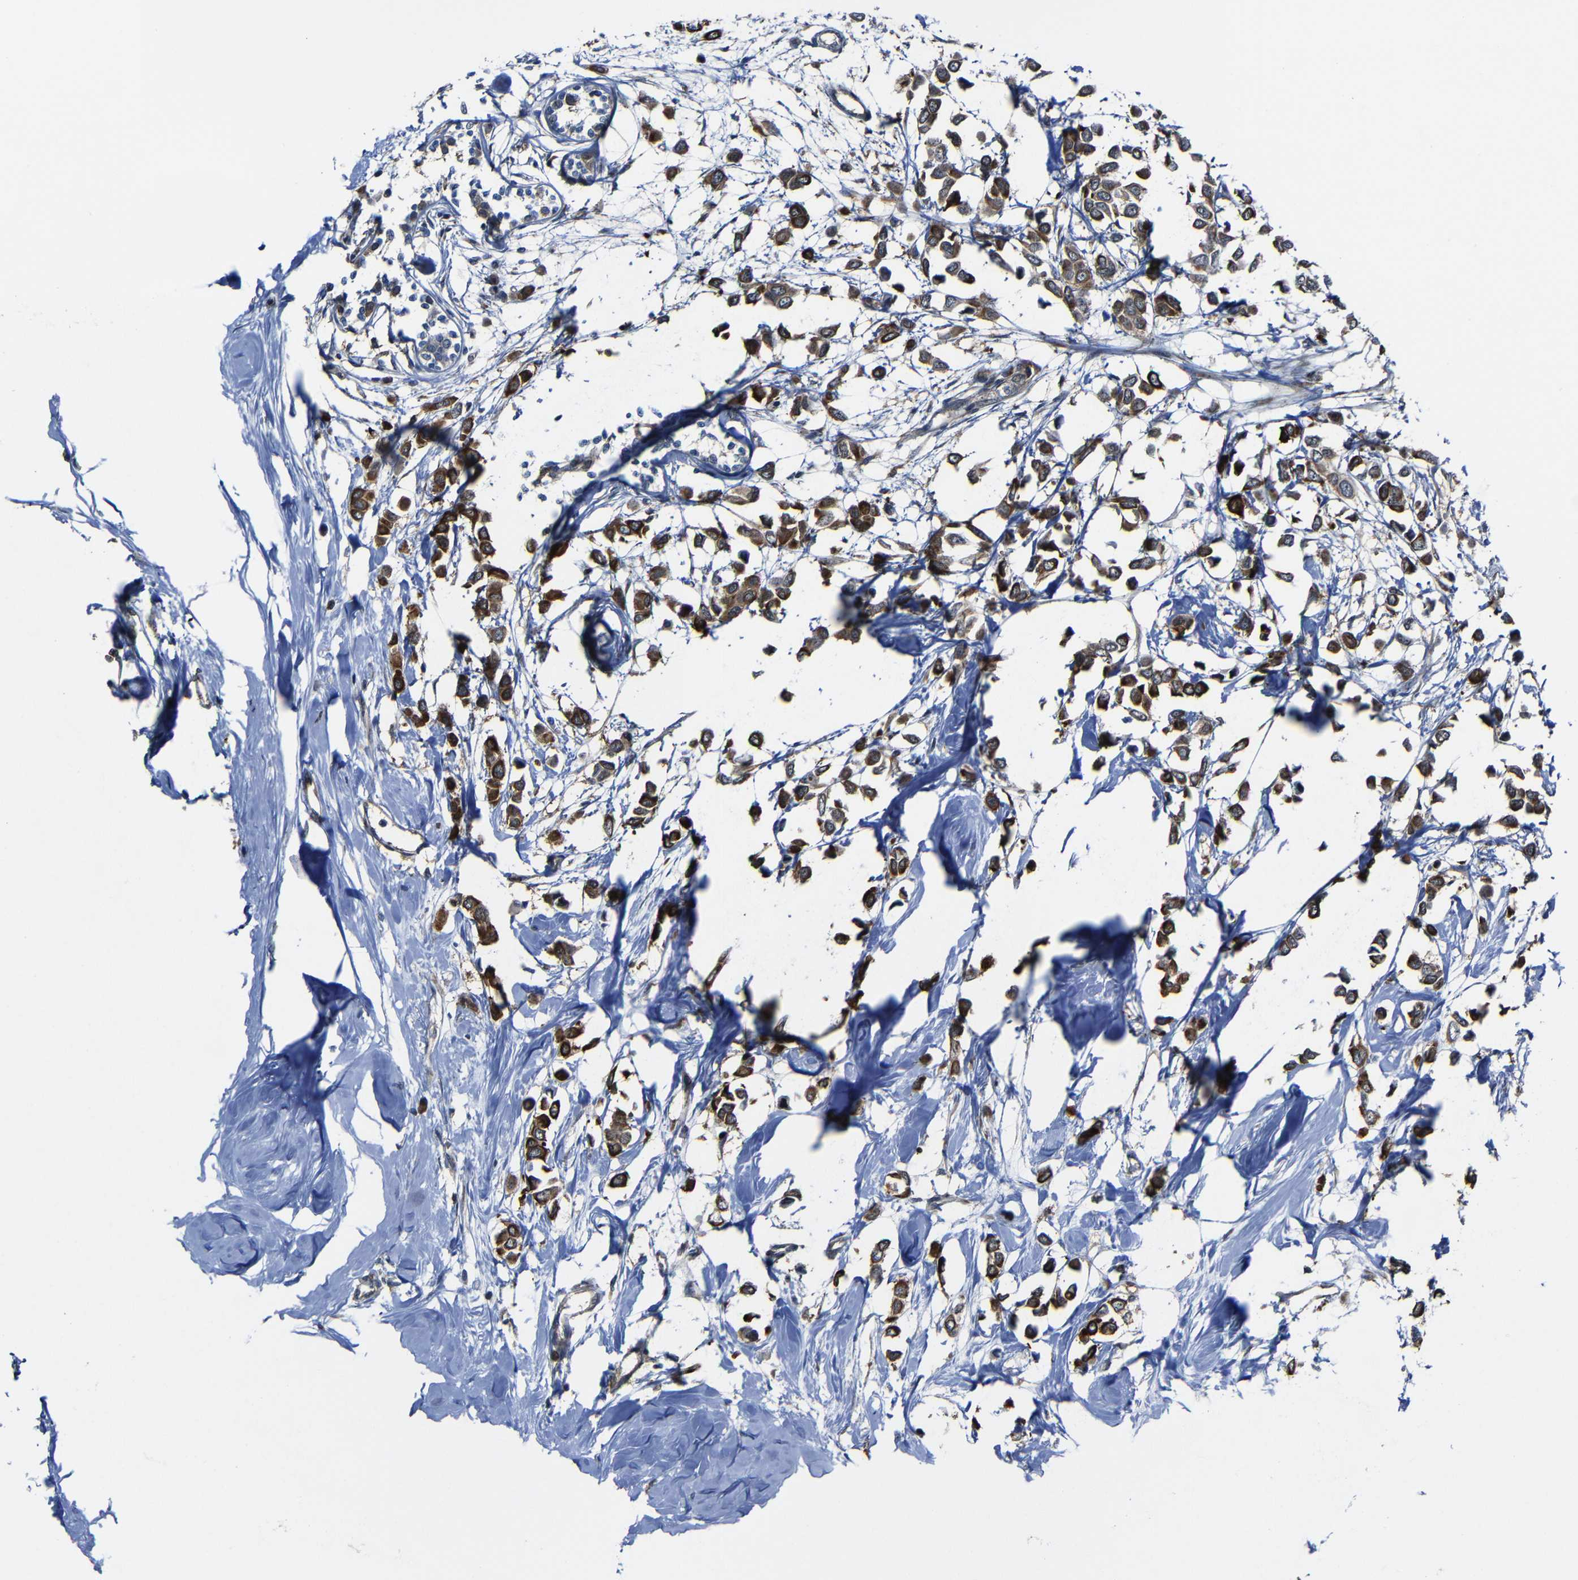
{"staining": {"intensity": "strong", "quantity": ">75%", "location": "cytoplasmic/membranous"}, "tissue": "breast cancer", "cell_type": "Tumor cells", "image_type": "cancer", "snomed": [{"axis": "morphology", "description": "Lobular carcinoma"}, {"axis": "topography", "description": "Breast"}], "caption": "Breast lobular carcinoma stained with DAB (3,3'-diaminobenzidine) IHC exhibits high levels of strong cytoplasmic/membranous expression in approximately >75% of tumor cells. (IHC, brightfield microscopy, high magnification).", "gene": "KIAA0513", "patient": {"sex": "female", "age": 51}}